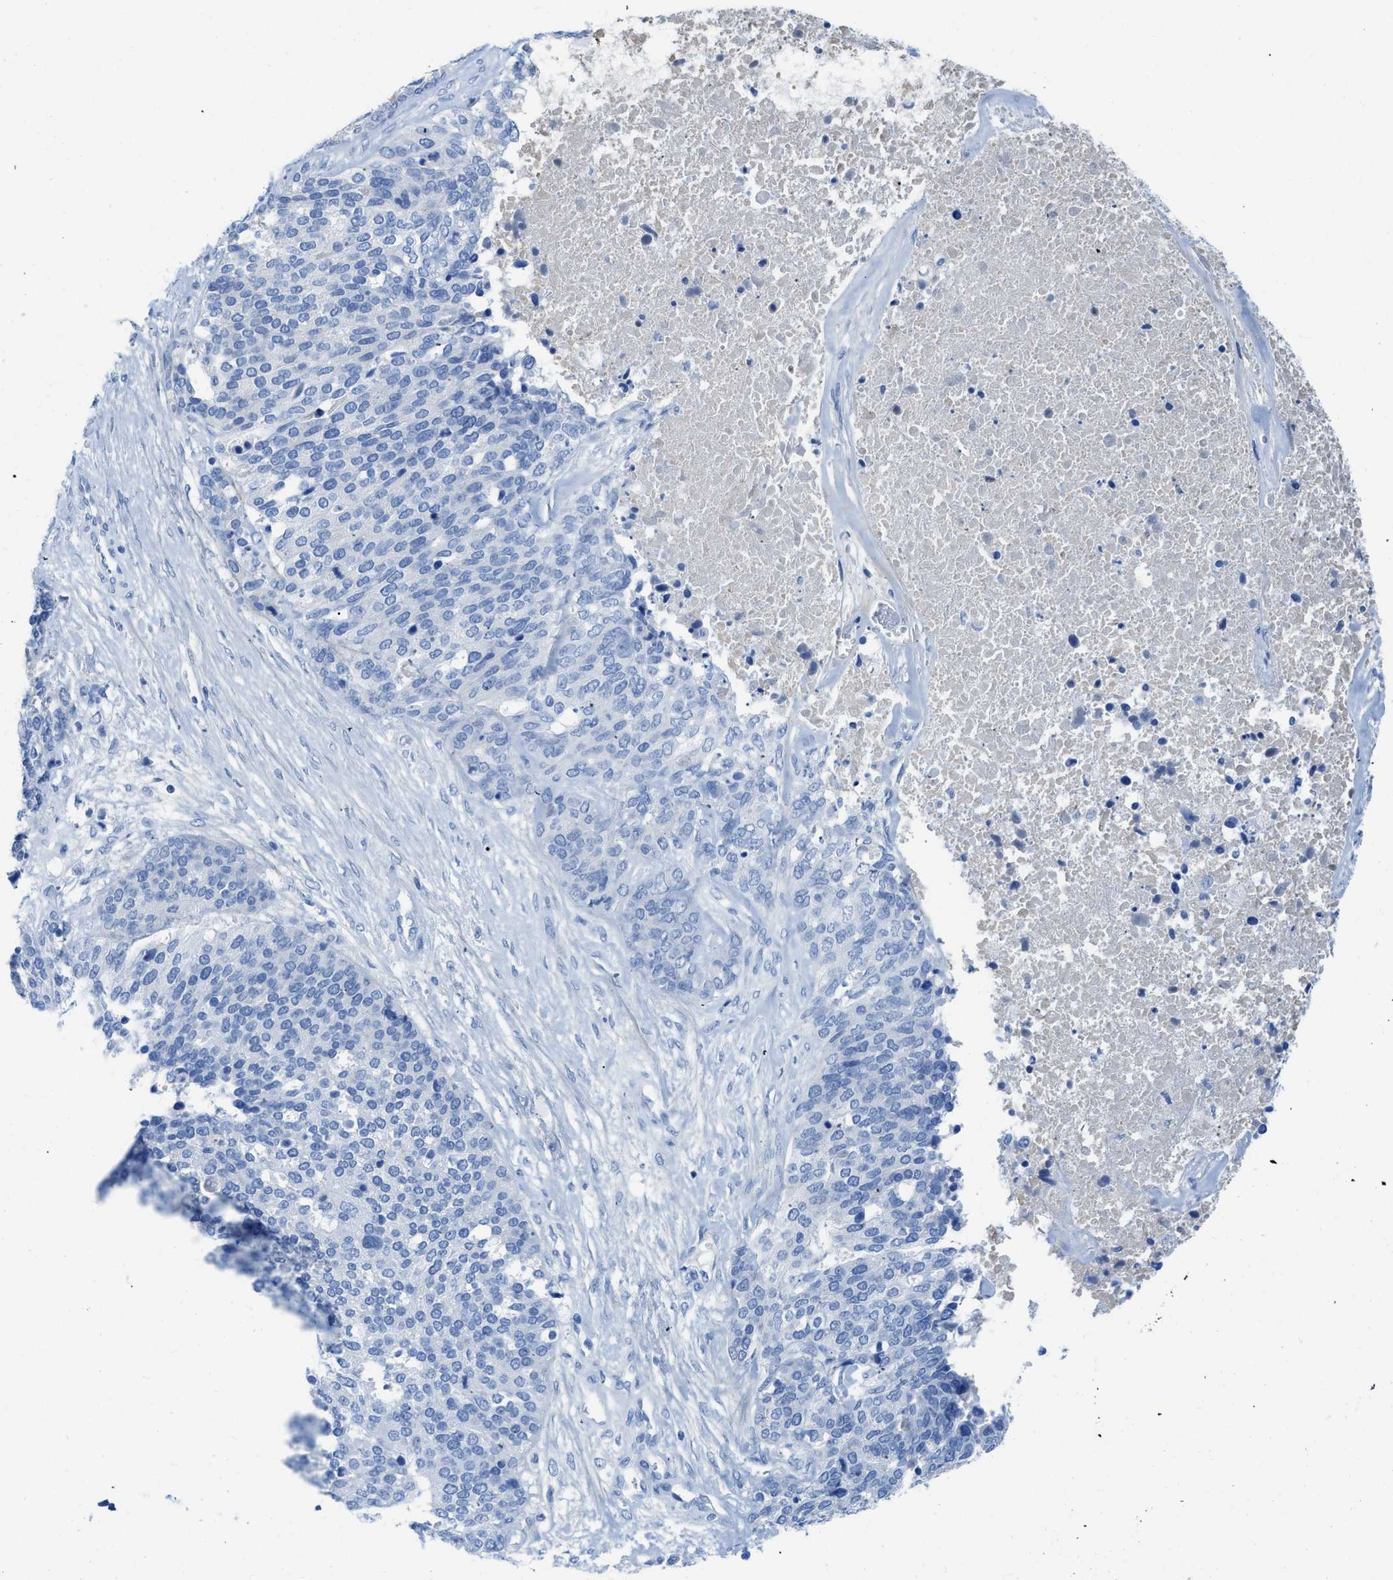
{"staining": {"intensity": "negative", "quantity": "none", "location": "none"}, "tissue": "ovarian cancer", "cell_type": "Tumor cells", "image_type": "cancer", "snomed": [{"axis": "morphology", "description": "Cystadenocarcinoma, serous, NOS"}, {"axis": "topography", "description": "Ovary"}], "caption": "Tumor cells show no significant staining in ovarian cancer.", "gene": "COL3A1", "patient": {"sex": "female", "age": 44}}